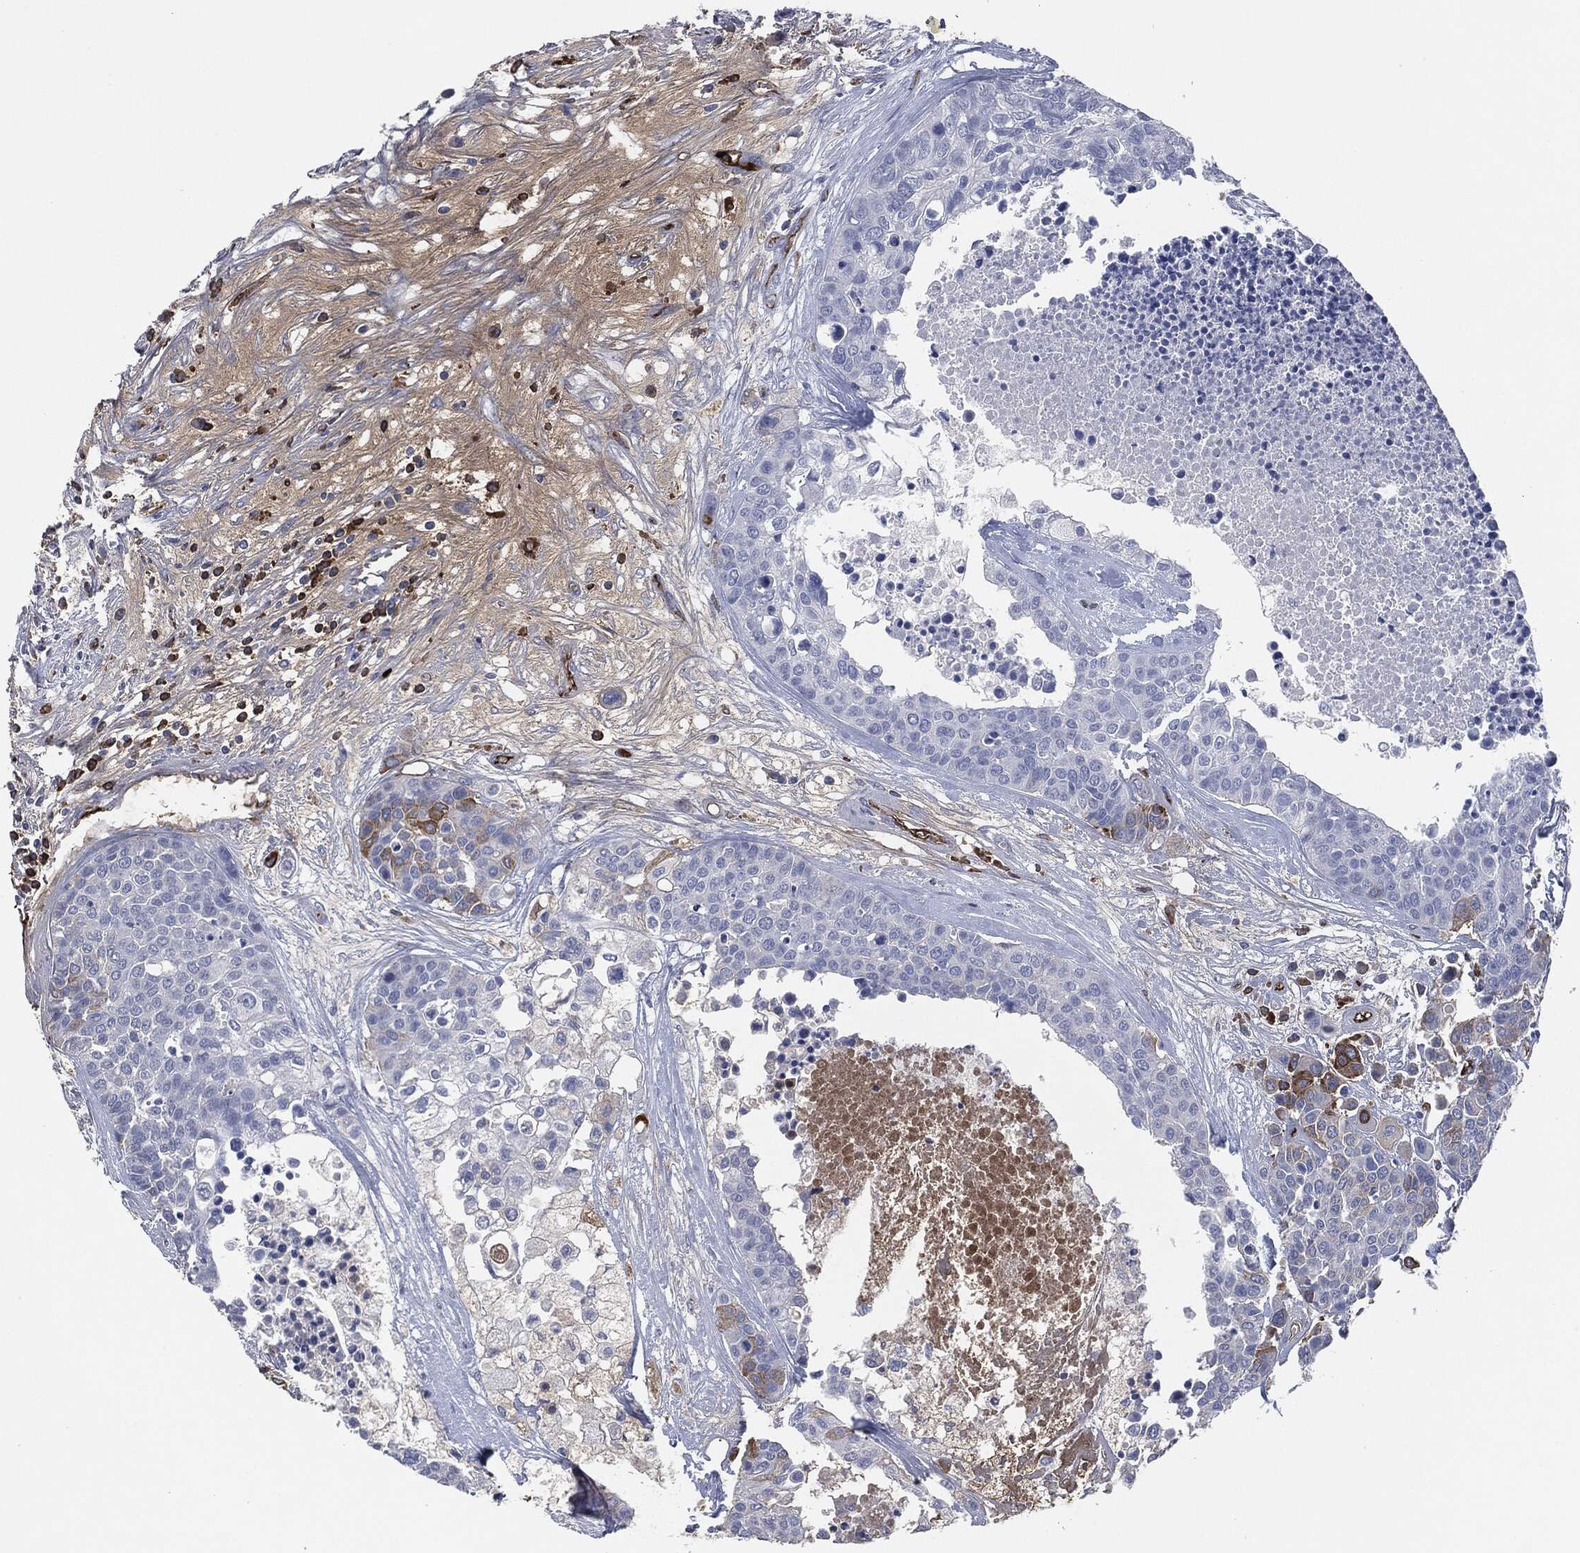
{"staining": {"intensity": "moderate", "quantity": "<25%", "location": "cytoplasmic/membranous"}, "tissue": "carcinoid", "cell_type": "Tumor cells", "image_type": "cancer", "snomed": [{"axis": "morphology", "description": "Carcinoid, malignant, NOS"}, {"axis": "topography", "description": "Colon"}], "caption": "Protein staining exhibits moderate cytoplasmic/membranous staining in approximately <25% of tumor cells in carcinoid (malignant).", "gene": "APOB", "patient": {"sex": "male", "age": 81}}